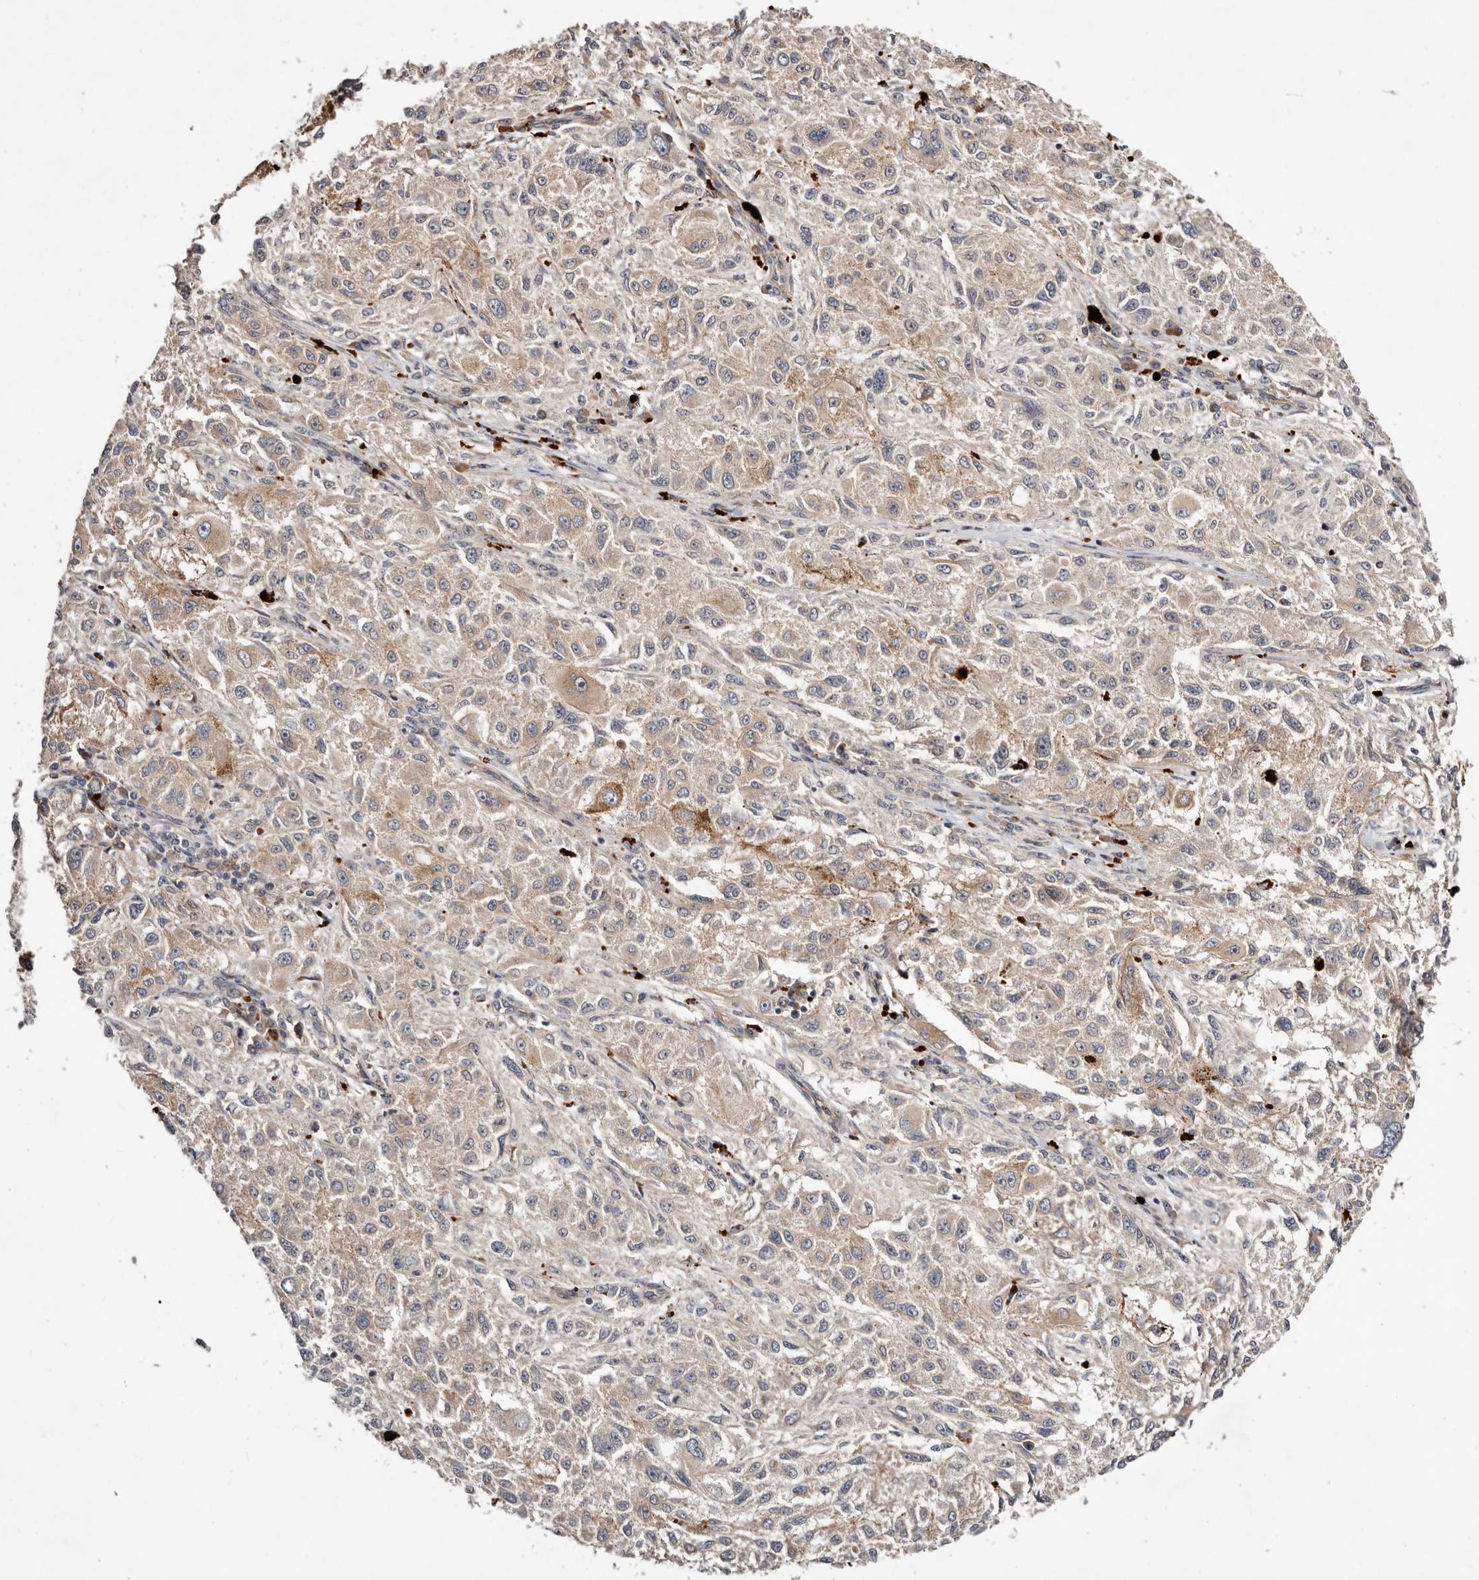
{"staining": {"intensity": "negative", "quantity": "none", "location": "none"}, "tissue": "melanoma", "cell_type": "Tumor cells", "image_type": "cancer", "snomed": [{"axis": "morphology", "description": "Necrosis, NOS"}, {"axis": "morphology", "description": "Malignant melanoma, NOS"}, {"axis": "topography", "description": "Skin"}], "caption": "Immunohistochemistry of melanoma shows no staining in tumor cells.", "gene": "MACF1", "patient": {"sex": "female", "age": 87}}